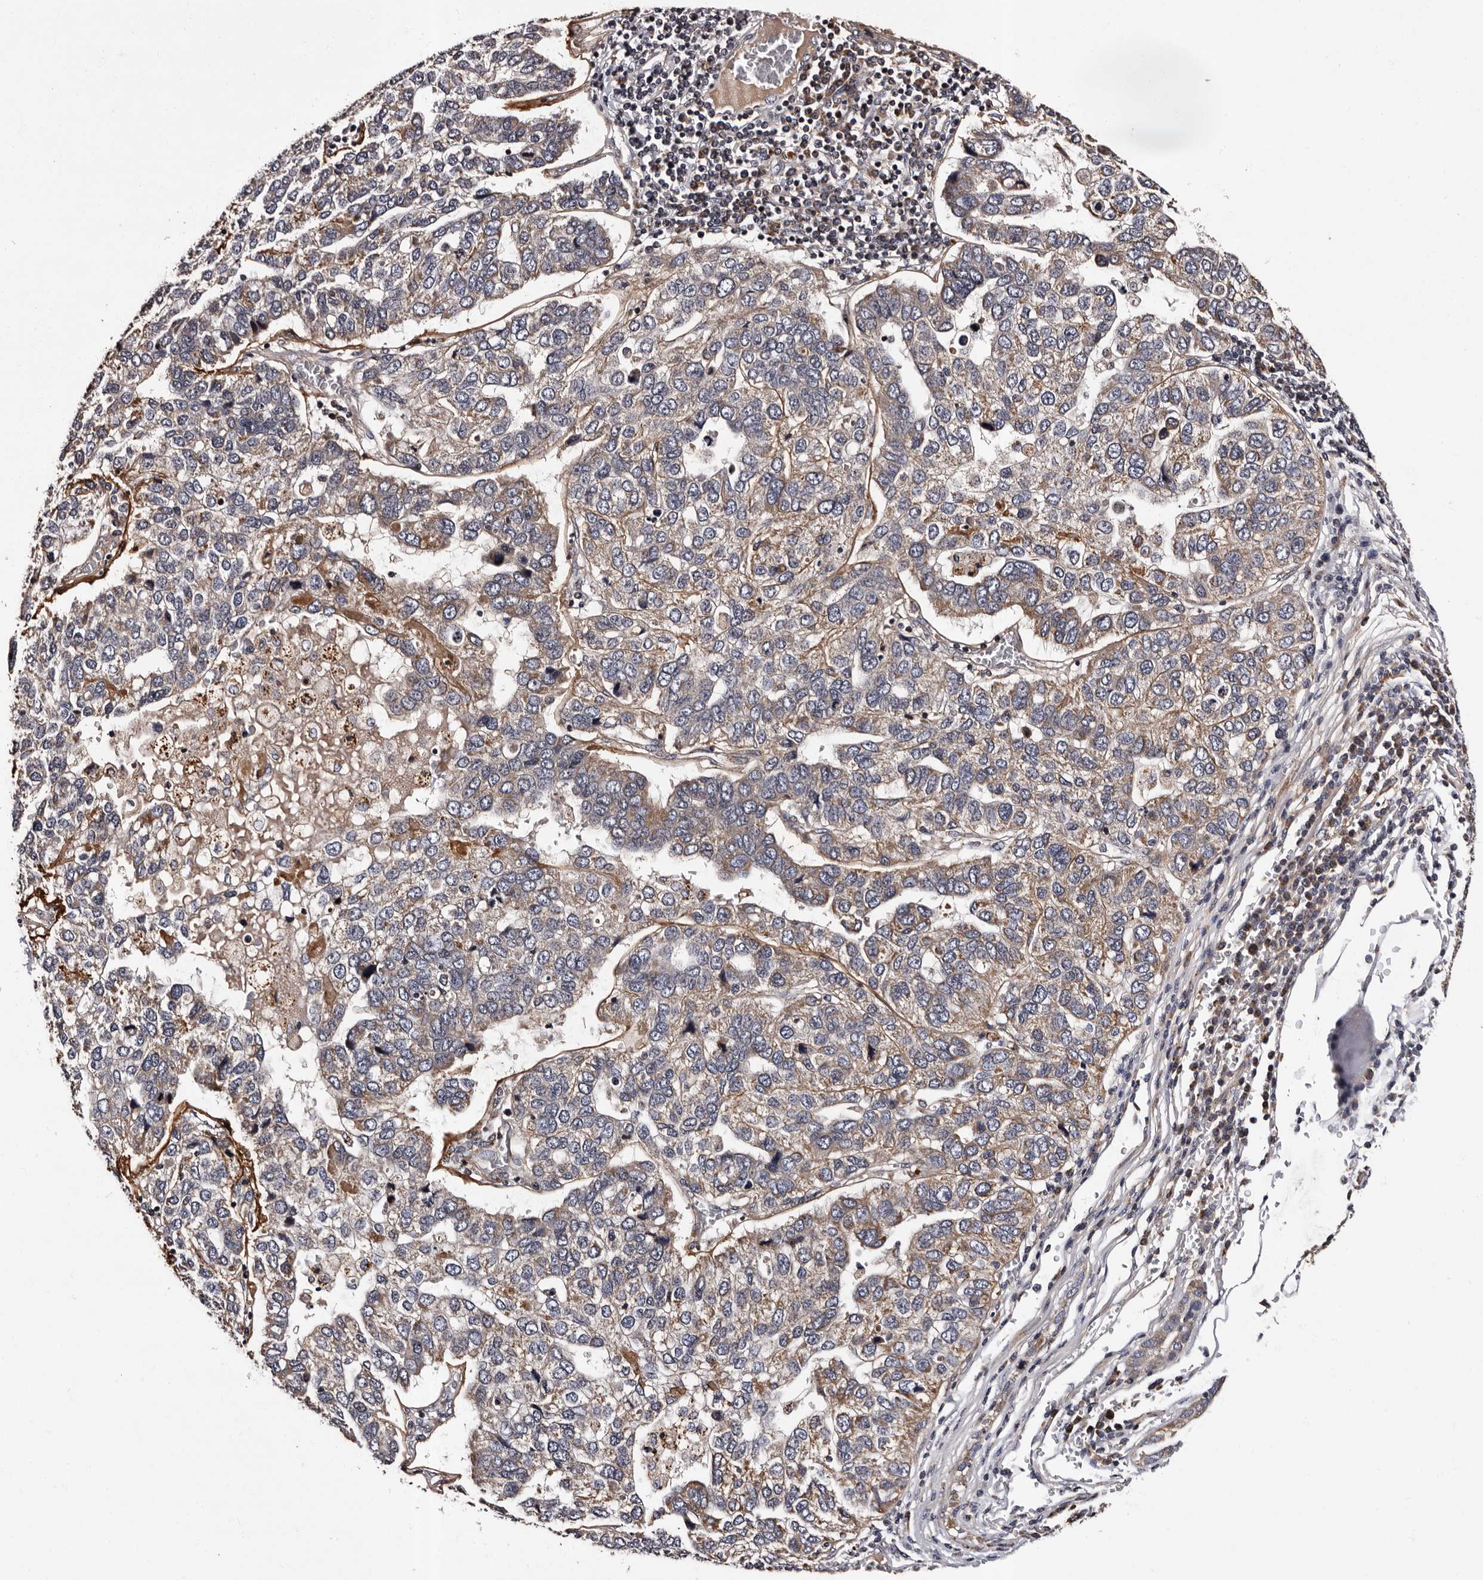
{"staining": {"intensity": "weak", "quantity": "25%-75%", "location": "cytoplasmic/membranous"}, "tissue": "pancreatic cancer", "cell_type": "Tumor cells", "image_type": "cancer", "snomed": [{"axis": "morphology", "description": "Adenocarcinoma, NOS"}, {"axis": "topography", "description": "Pancreas"}], "caption": "A high-resolution micrograph shows immunohistochemistry staining of pancreatic adenocarcinoma, which demonstrates weak cytoplasmic/membranous positivity in about 25%-75% of tumor cells.", "gene": "ADCK5", "patient": {"sex": "female", "age": 61}}